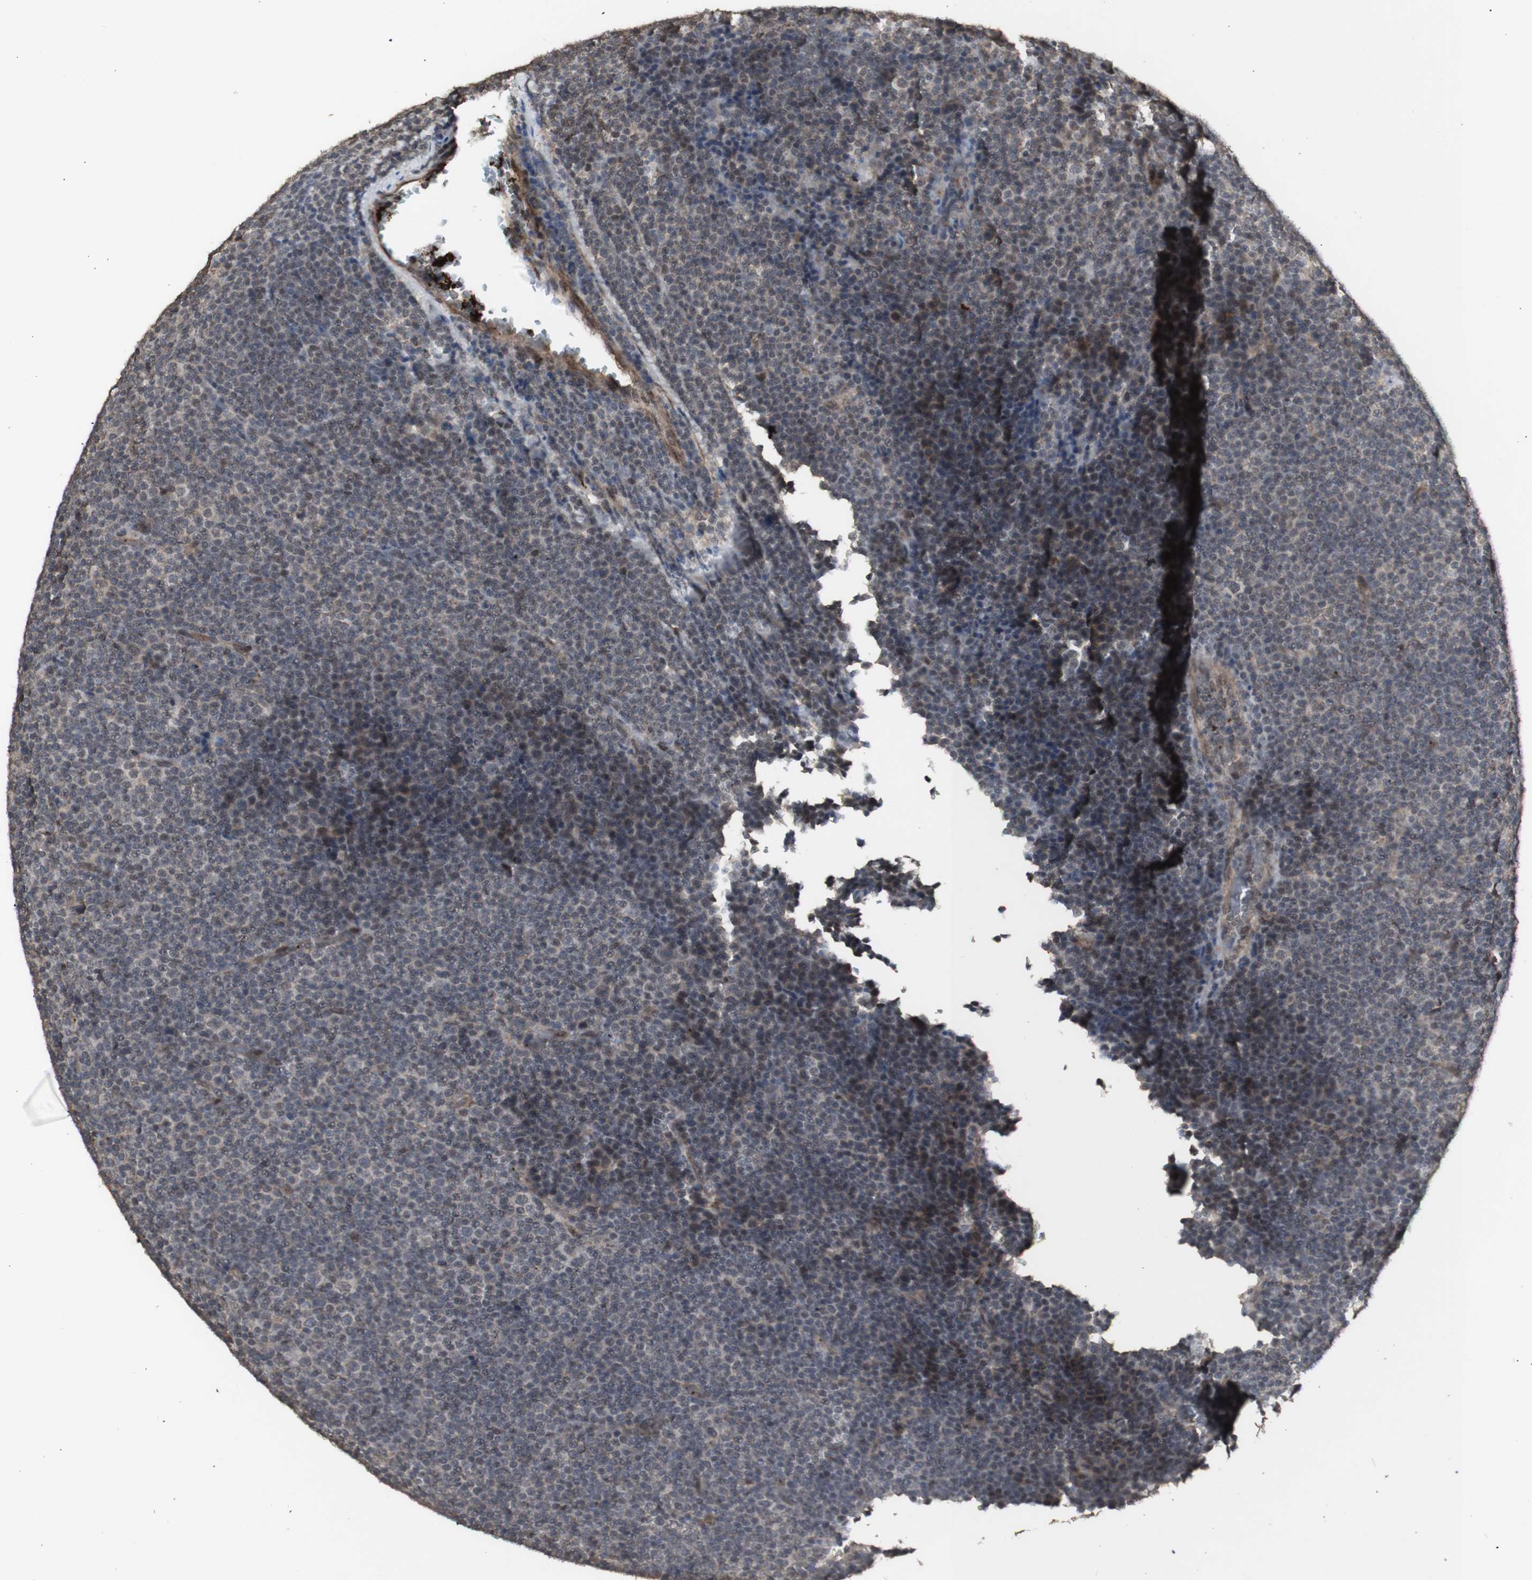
{"staining": {"intensity": "weak", "quantity": "<25%", "location": "cytoplasmic/membranous"}, "tissue": "lymphoma", "cell_type": "Tumor cells", "image_type": "cancer", "snomed": [{"axis": "morphology", "description": "Malignant lymphoma, non-Hodgkin's type, Low grade"}, {"axis": "topography", "description": "Lymph node"}], "caption": "Tumor cells are negative for brown protein staining in low-grade malignant lymphoma, non-Hodgkin's type. The staining was performed using DAB (3,3'-diaminobenzidine) to visualize the protein expression in brown, while the nuclei were stained in blue with hematoxylin (Magnification: 20x).", "gene": "ALOX12", "patient": {"sex": "female", "age": 67}}